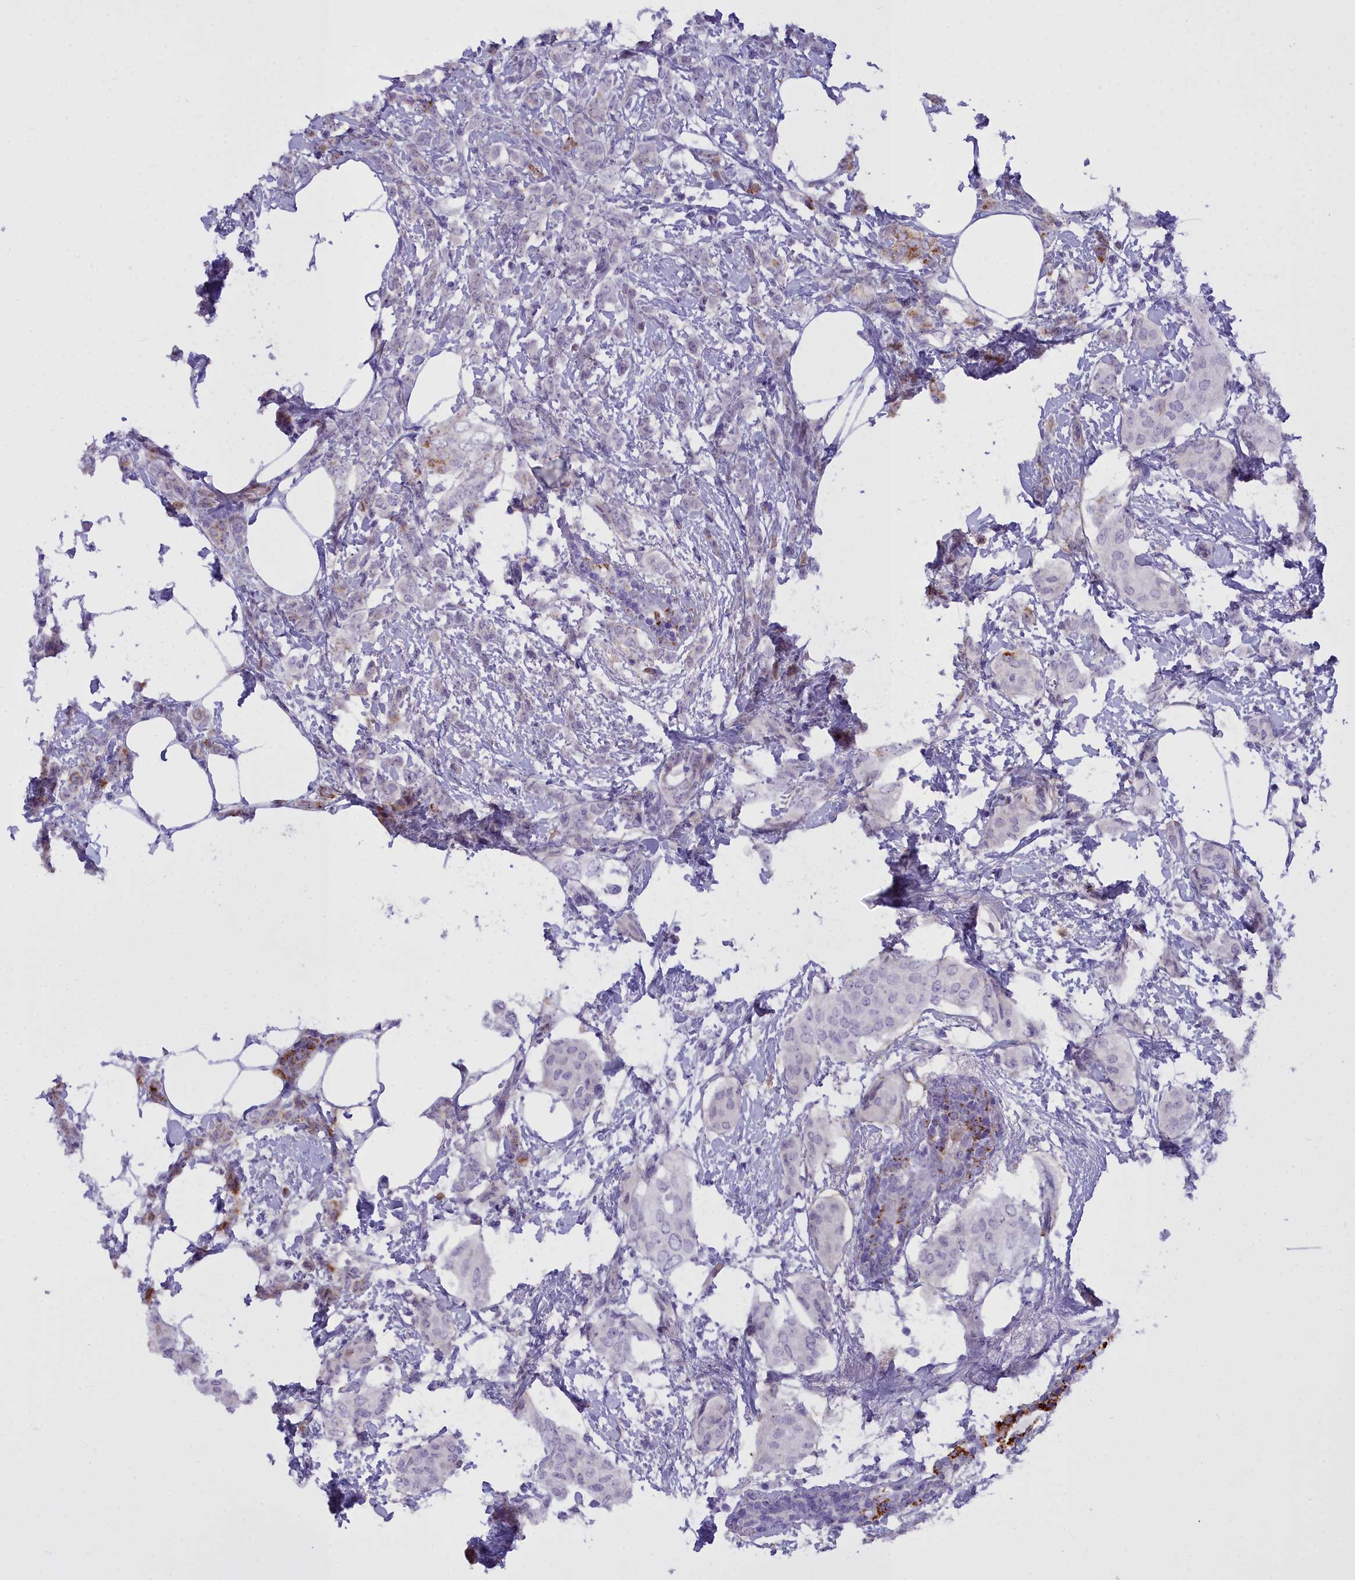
{"staining": {"intensity": "moderate", "quantity": "<25%", "location": "cytoplasmic/membranous"}, "tissue": "breast cancer", "cell_type": "Tumor cells", "image_type": "cancer", "snomed": [{"axis": "morphology", "description": "Duct carcinoma"}, {"axis": "topography", "description": "Breast"}], "caption": "Breast infiltrating ductal carcinoma stained with a brown dye exhibits moderate cytoplasmic/membranous positive staining in about <25% of tumor cells.", "gene": "OSTN", "patient": {"sex": "female", "age": 72}}